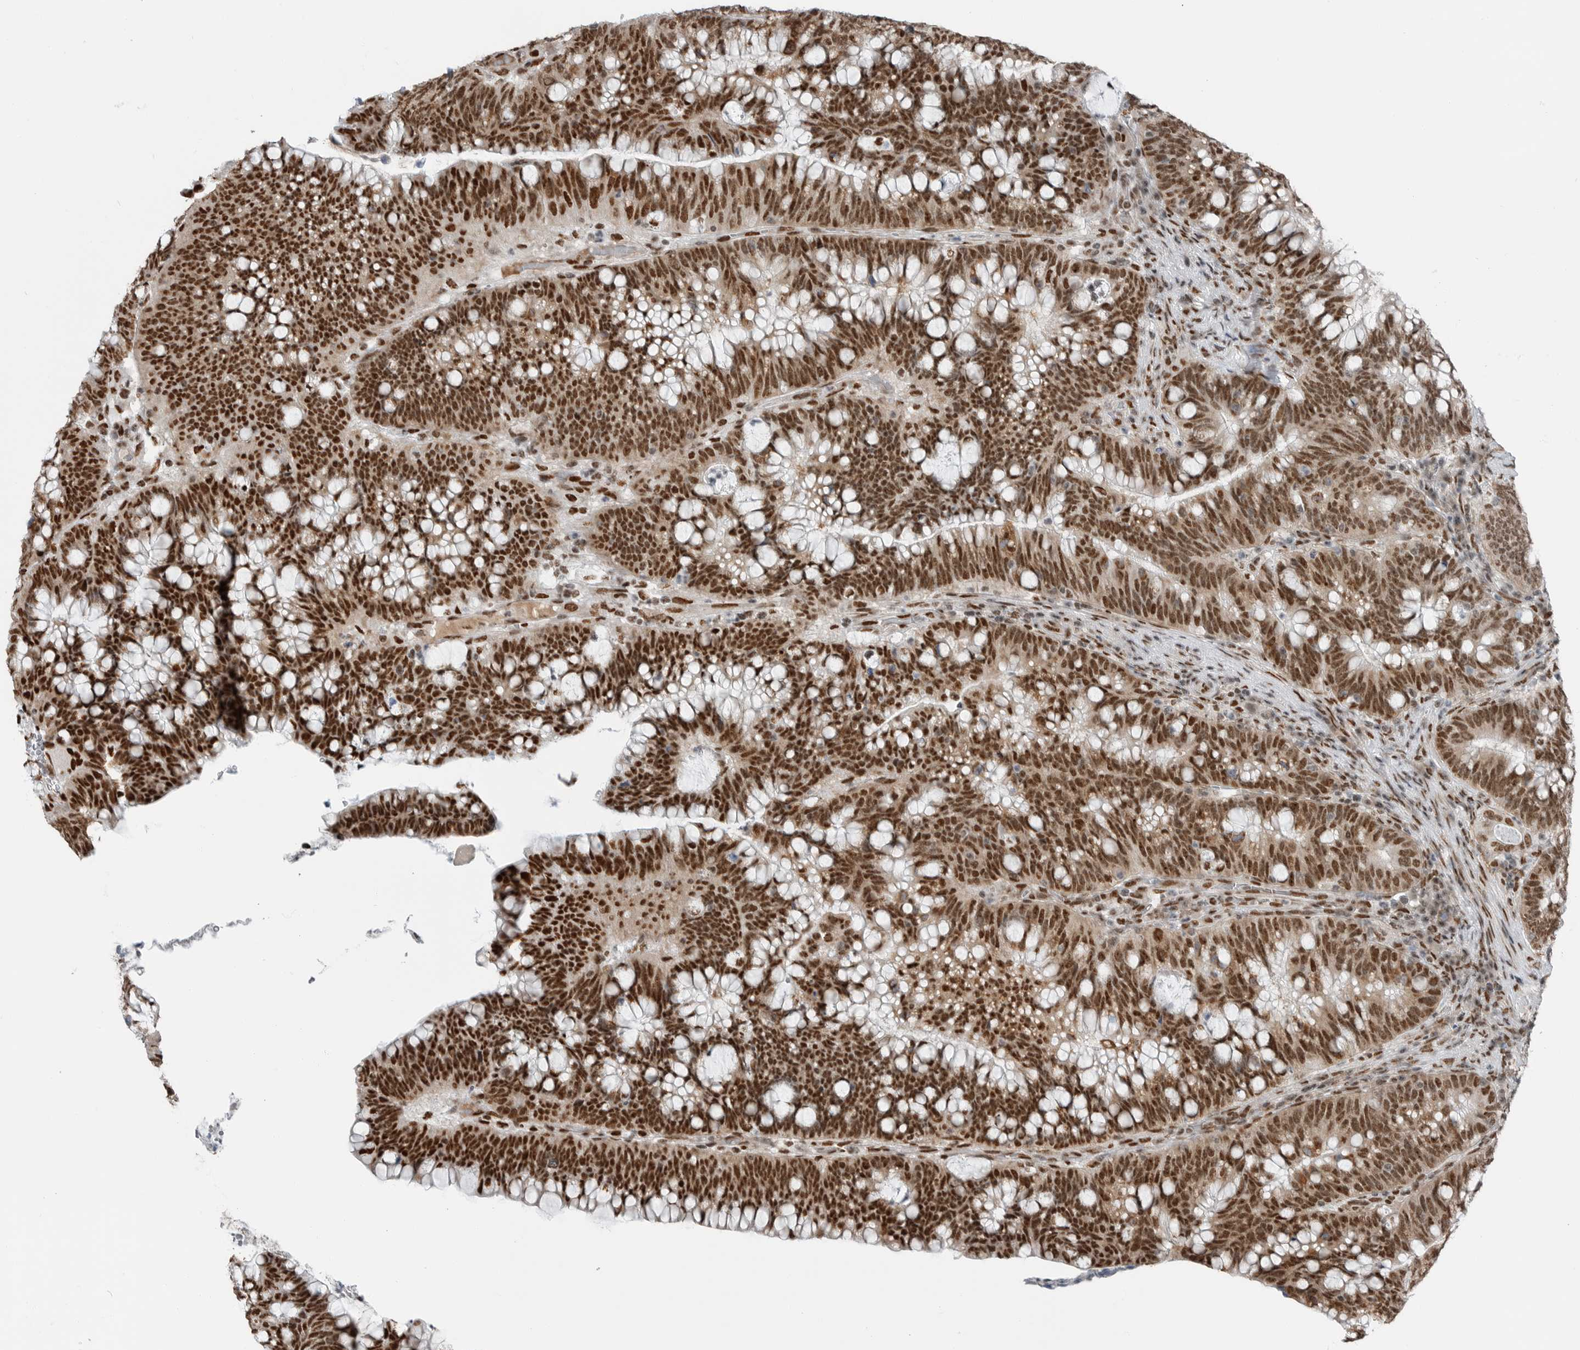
{"staining": {"intensity": "strong", "quantity": ">75%", "location": "nuclear"}, "tissue": "colorectal cancer", "cell_type": "Tumor cells", "image_type": "cancer", "snomed": [{"axis": "morphology", "description": "Adenocarcinoma, NOS"}, {"axis": "topography", "description": "Colon"}], "caption": "Immunohistochemistry staining of colorectal cancer, which shows high levels of strong nuclear staining in about >75% of tumor cells indicating strong nuclear protein expression. The staining was performed using DAB (3,3'-diaminobenzidine) (brown) for protein detection and nuclei were counterstained in hematoxylin (blue).", "gene": "BLZF1", "patient": {"sex": "female", "age": 66}}